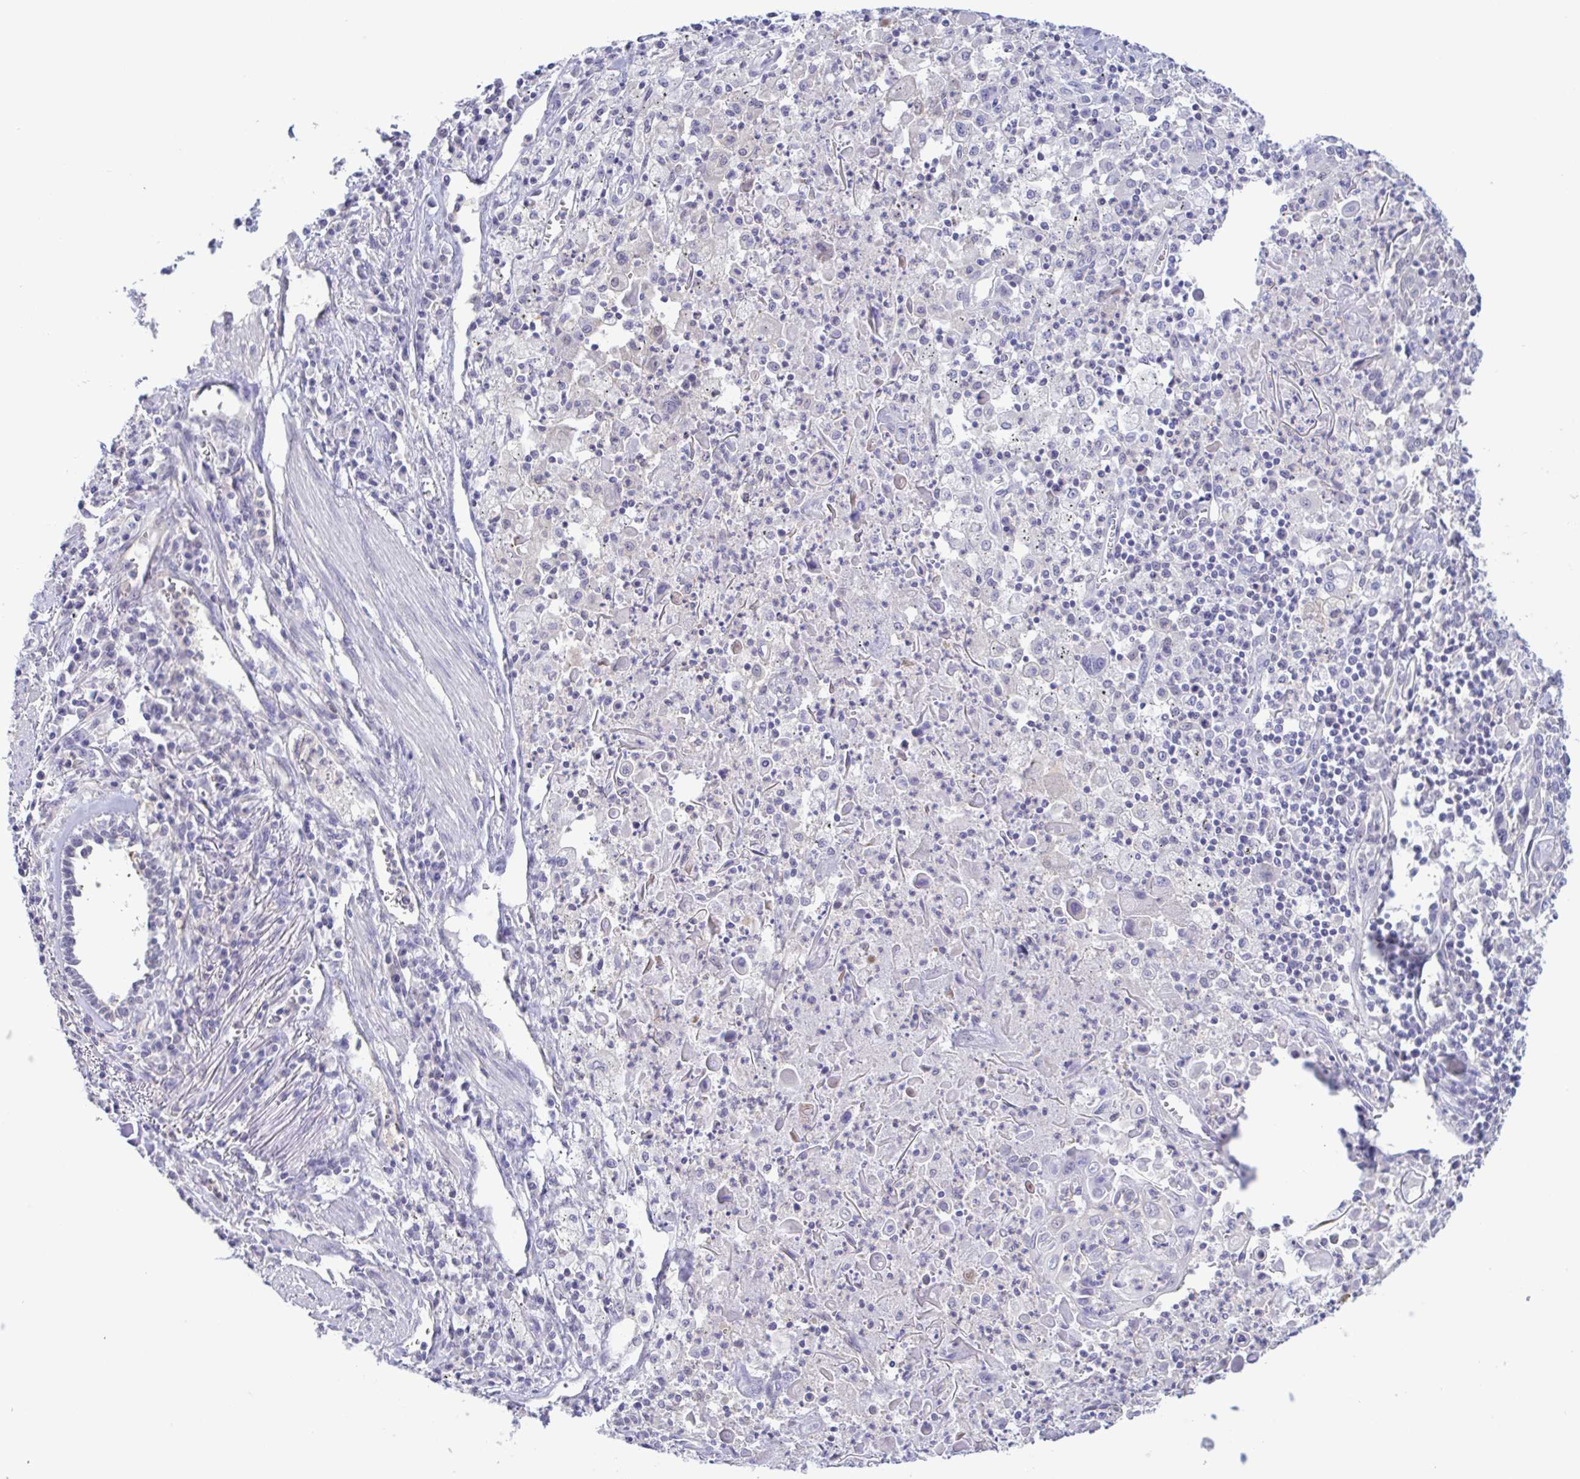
{"staining": {"intensity": "negative", "quantity": "none", "location": "none"}, "tissue": "lung cancer", "cell_type": "Tumor cells", "image_type": "cancer", "snomed": [{"axis": "morphology", "description": "Squamous cell carcinoma, NOS"}, {"axis": "morphology", "description": "Squamous cell carcinoma, metastatic, NOS"}, {"axis": "topography", "description": "Lung"}, {"axis": "topography", "description": "Pleura, NOS"}], "caption": "Micrograph shows no protein positivity in tumor cells of lung cancer (squamous cell carcinoma) tissue.", "gene": "LDHC", "patient": {"sex": "male", "age": 72}}